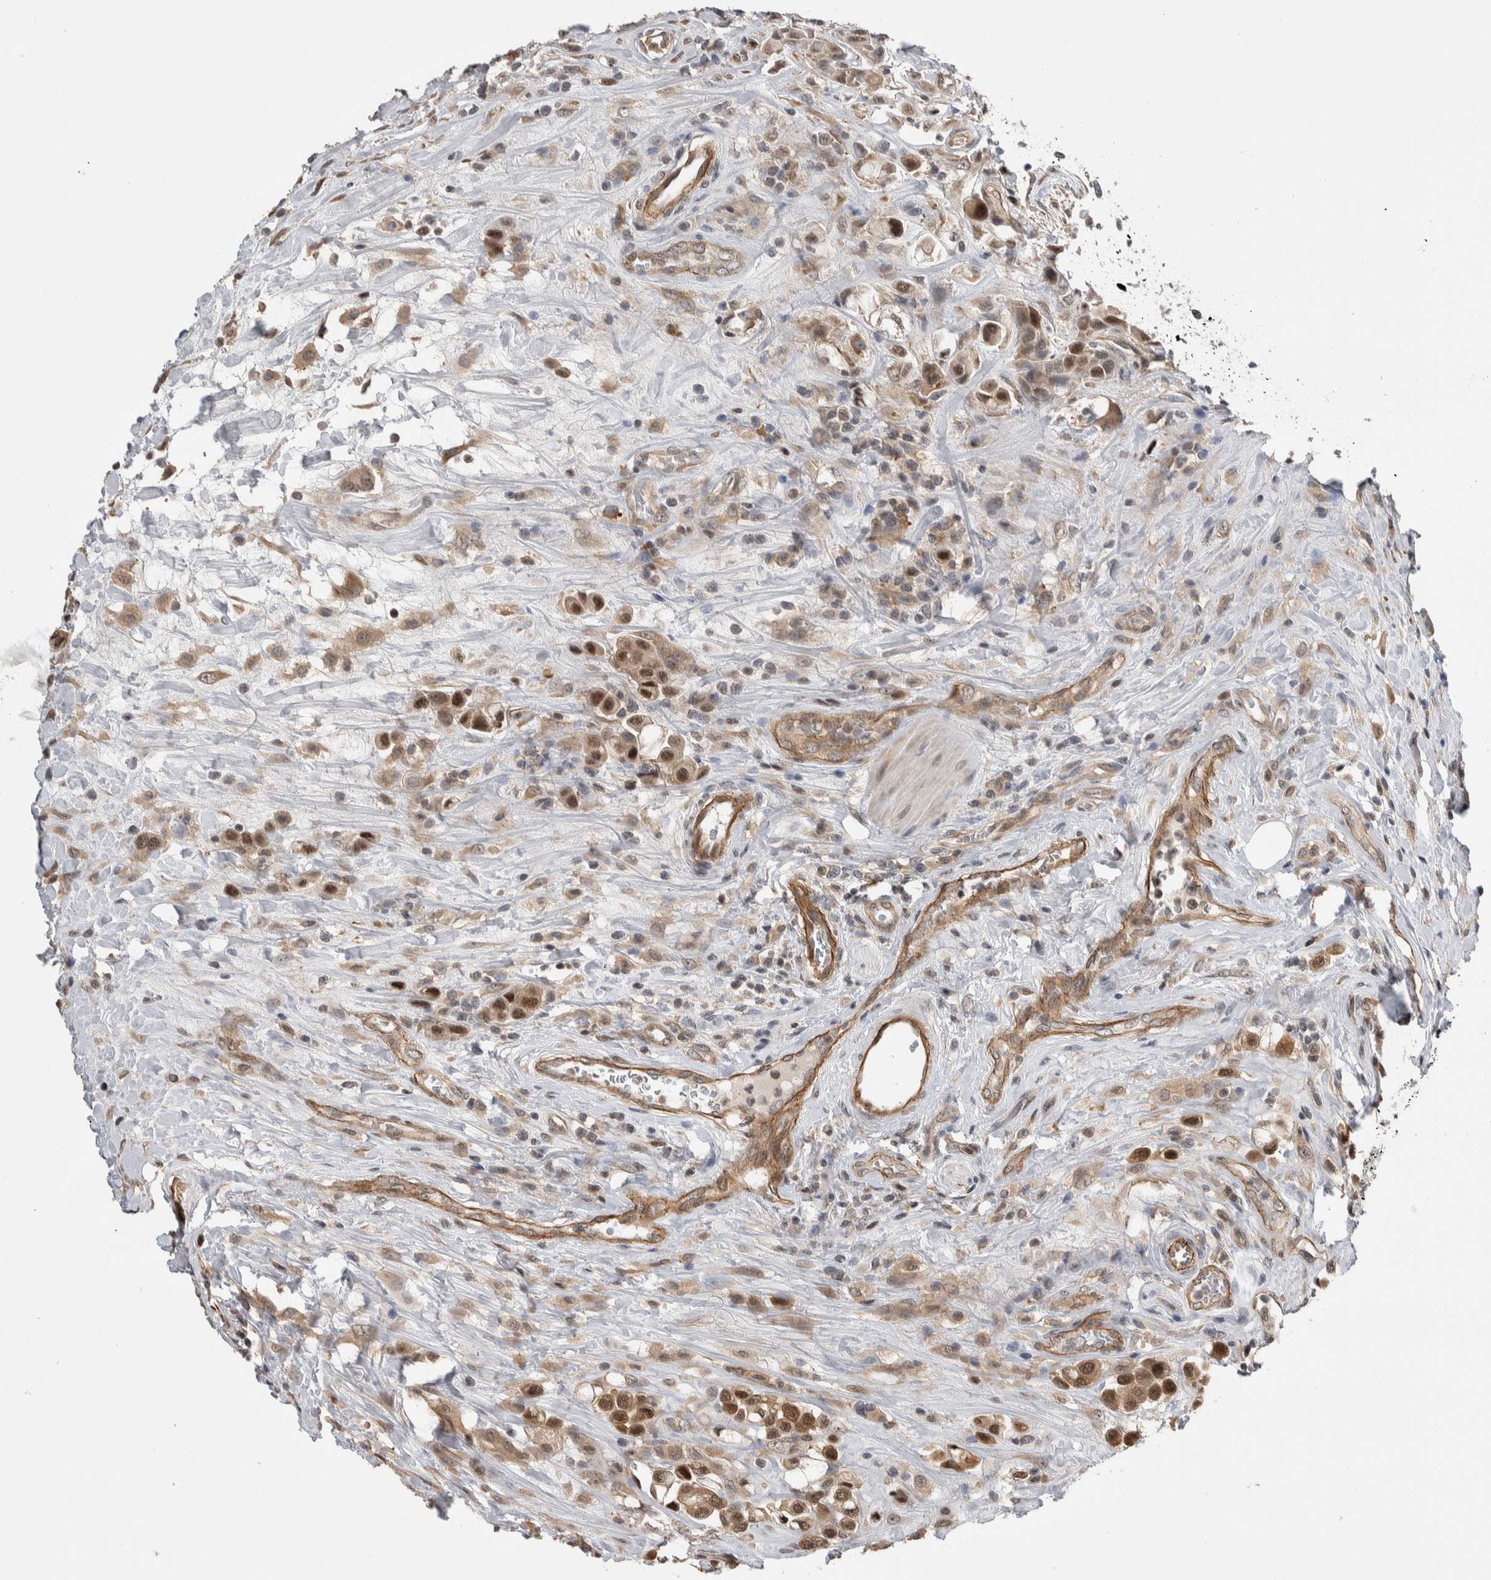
{"staining": {"intensity": "moderate", "quantity": ">75%", "location": "nuclear"}, "tissue": "urothelial cancer", "cell_type": "Tumor cells", "image_type": "cancer", "snomed": [{"axis": "morphology", "description": "Urothelial carcinoma, High grade"}, {"axis": "topography", "description": "Urinary bladder"}], "caption": "Tumor cells reveal moderate nuclear staining in approximately >75% of cells in urothelial cancer.", "gene": "PRDM4", "patient": {"sex": "male", "age": 50}}